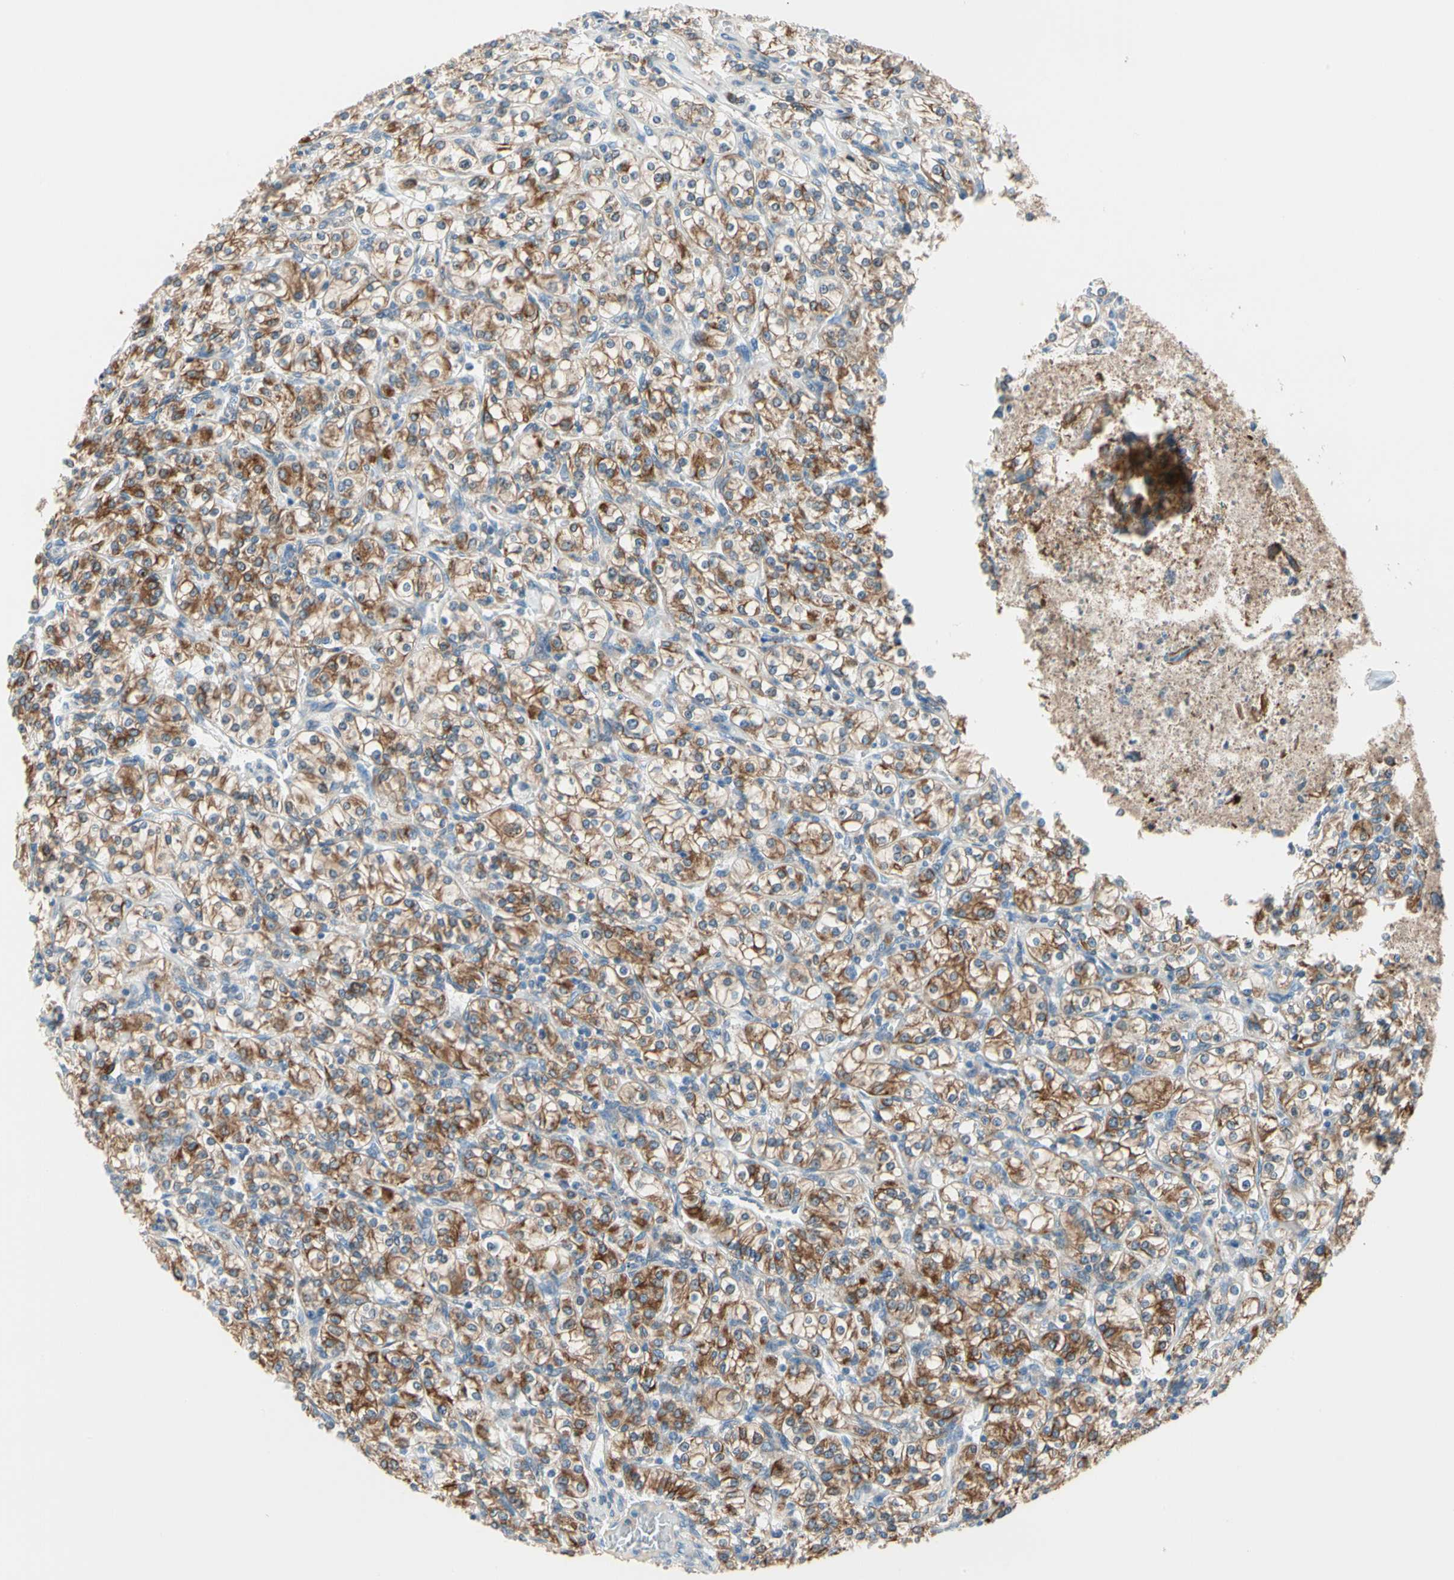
{"staining": {"intensity": "moderate", "quantity": ">75%", "location": "cytoplasmic/membranous"}, "tissue": "renal cancer", "cell_type": "Tumor cells", "image_type": "cancer", "snomed": [{"axis": "morphology", "description": "Adenocarcinoma, NOS"}, {"axis": "topography", "description": "Kidney"}], "caption": "This histopathology image shows immunohistochemistry staining of adenocarcinoma (renal), with medium moderate cytoplasmic/membranous positivity in about >75% of tumor cells.", "gene": "LRPAP1", "patient": {"sex": "male", "age": 77}}